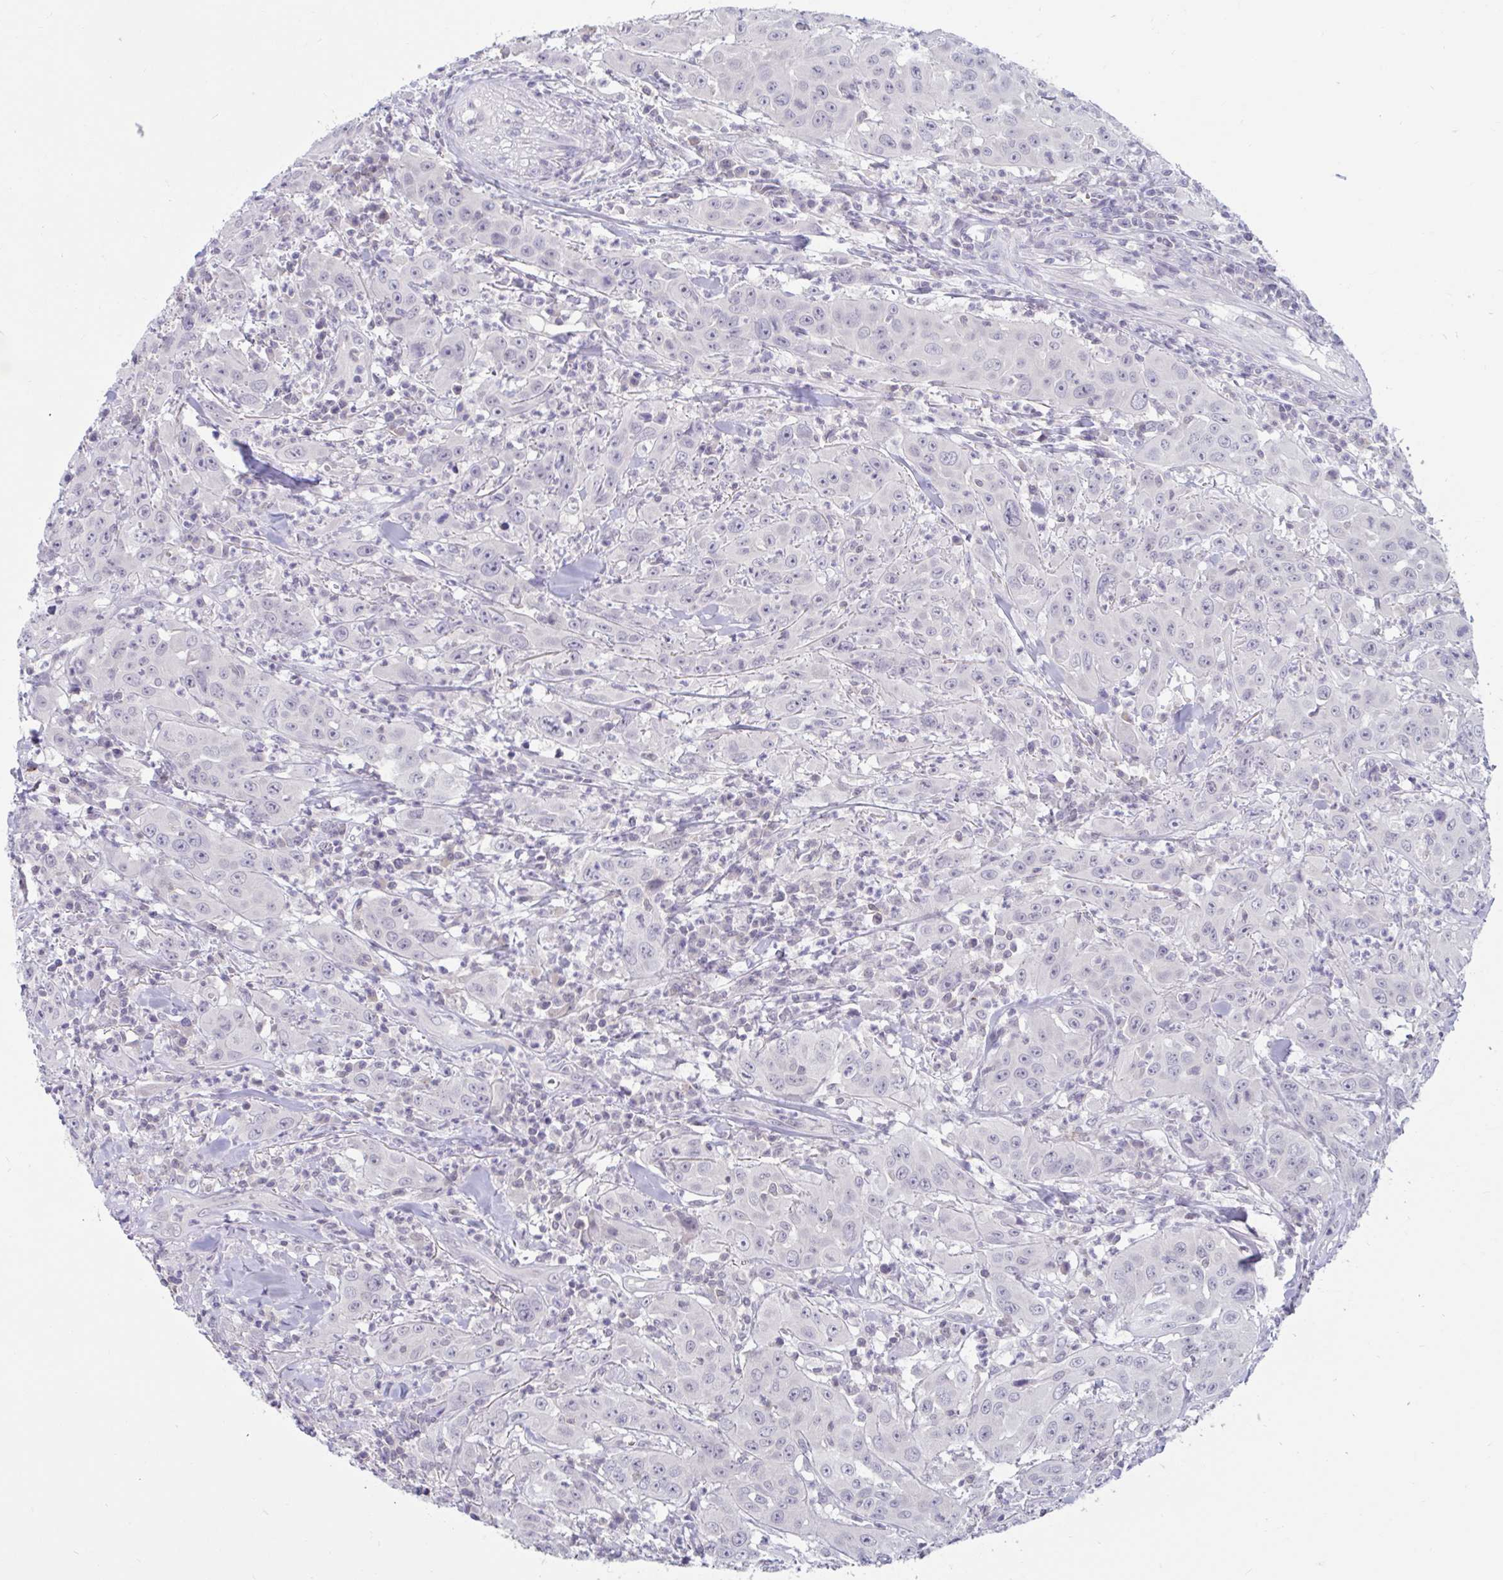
{"staining": {"intensity": "negative", "quantity": "none", "location": "none"}, "tissue": "head and neck cancer", "cell_type": "Tumor cells", "image_type": "cancer", "snomed": [{"axis": "morphology", "description": "Squamous cell carcinoma, NOS"}, {"axis": "topography", "description": "Skin"}, {"axis": "topography", "description": "Head-Neck"}], "caption": "DAB (3,3'-diaminobenzidine) immunohistochemical staining of squamous cell carcinoma (head and neck) reveals no significant expression in tumor cells.", "gene": "ARPP19", "patient": {"sex": "male", "age": 80}}